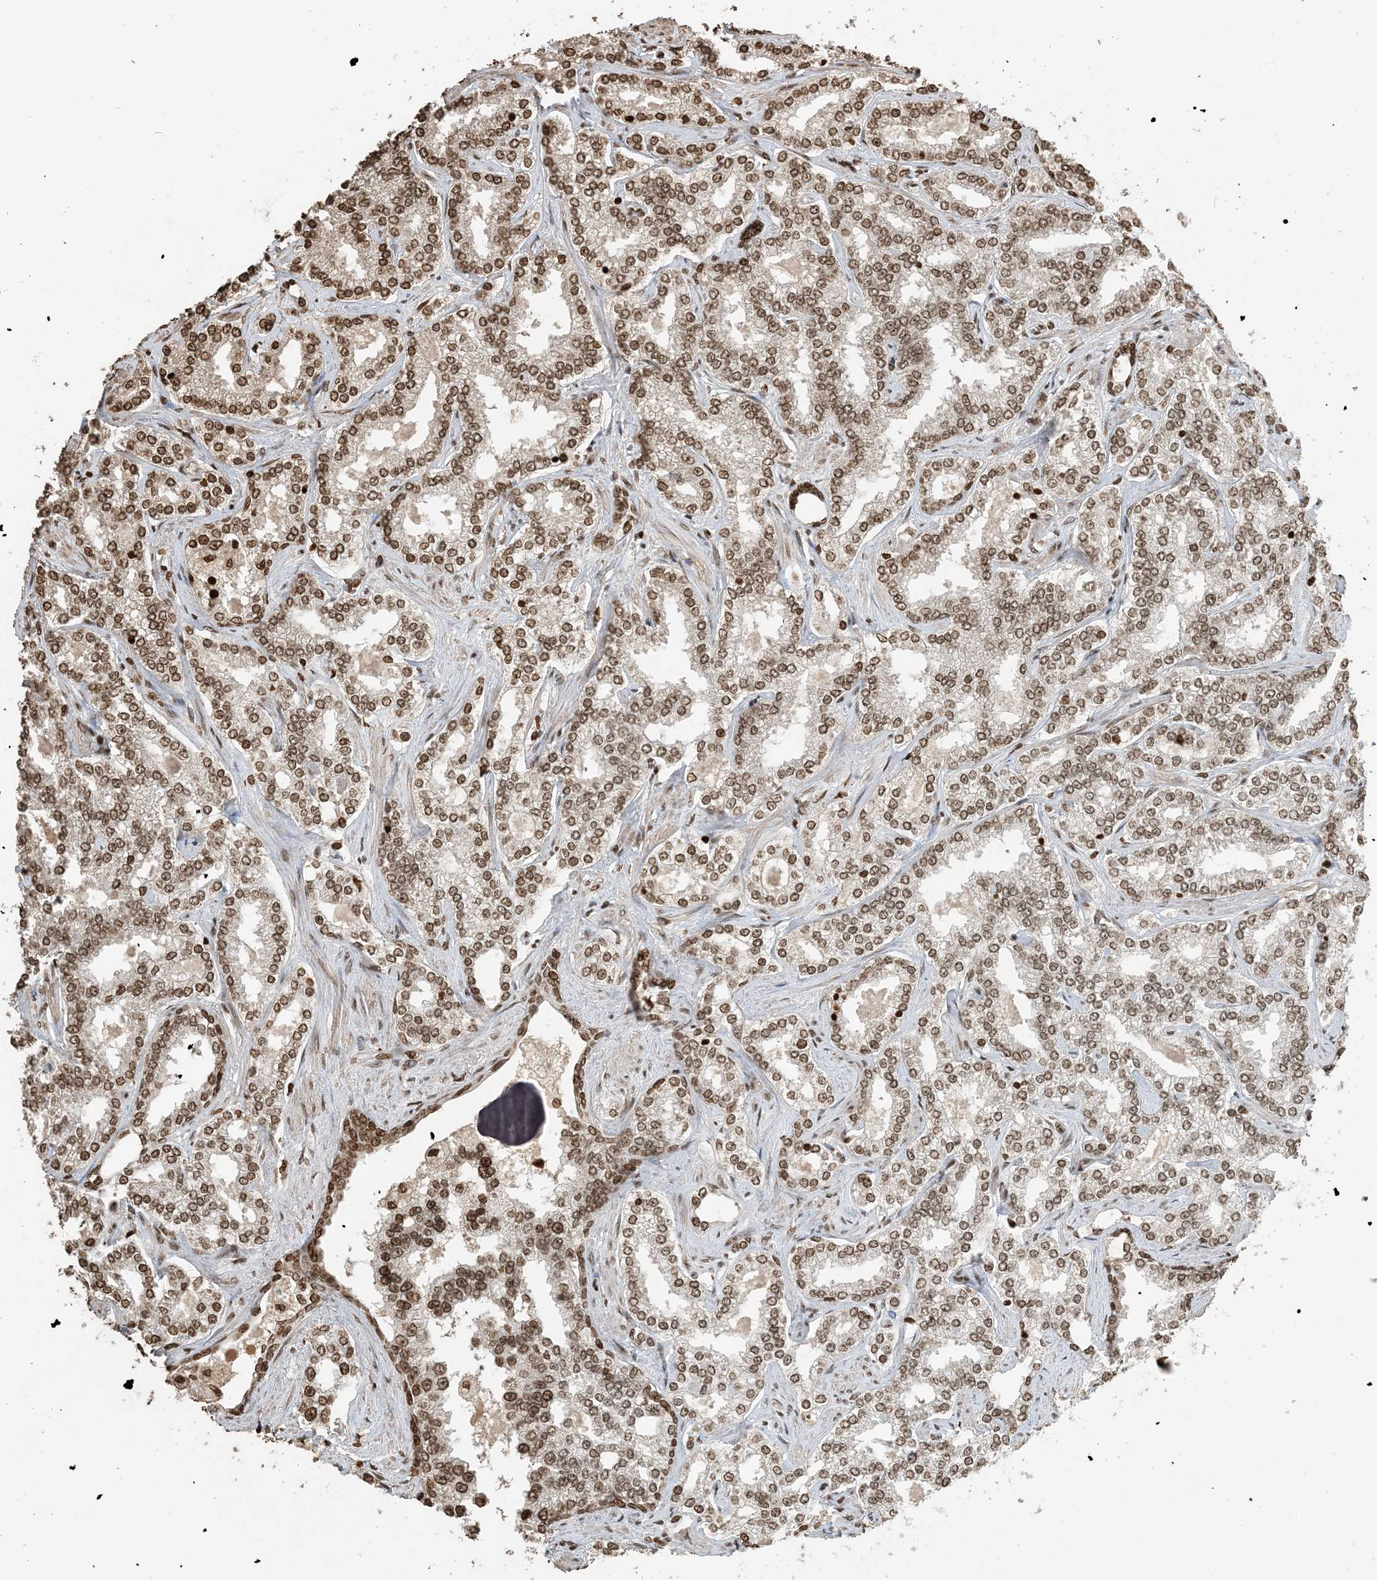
{"staining": {"intensity": "moderate", "quantity": ">75%", "location": "nuclear"}, "tissue": "prostate cancer", "cell_type": "Tumor cells", "image_type": "cancer", "snomed": [{"axis": "morphology", "description": "Normal tissue, NOS"}, {"axis": "morphology", "description": "Adenocarcinoma, High grade"}, {"axis": "topography", "description": "Prostate"}], "caption": "Human prostate cancer (high-grade adenocarcinoma) stained with a brown dye reveals moderate nuclear positive expression in approximately >75% of tumor cells.", "gene": "H3-3B", "patient": {"sex": "male", "age": 83}}